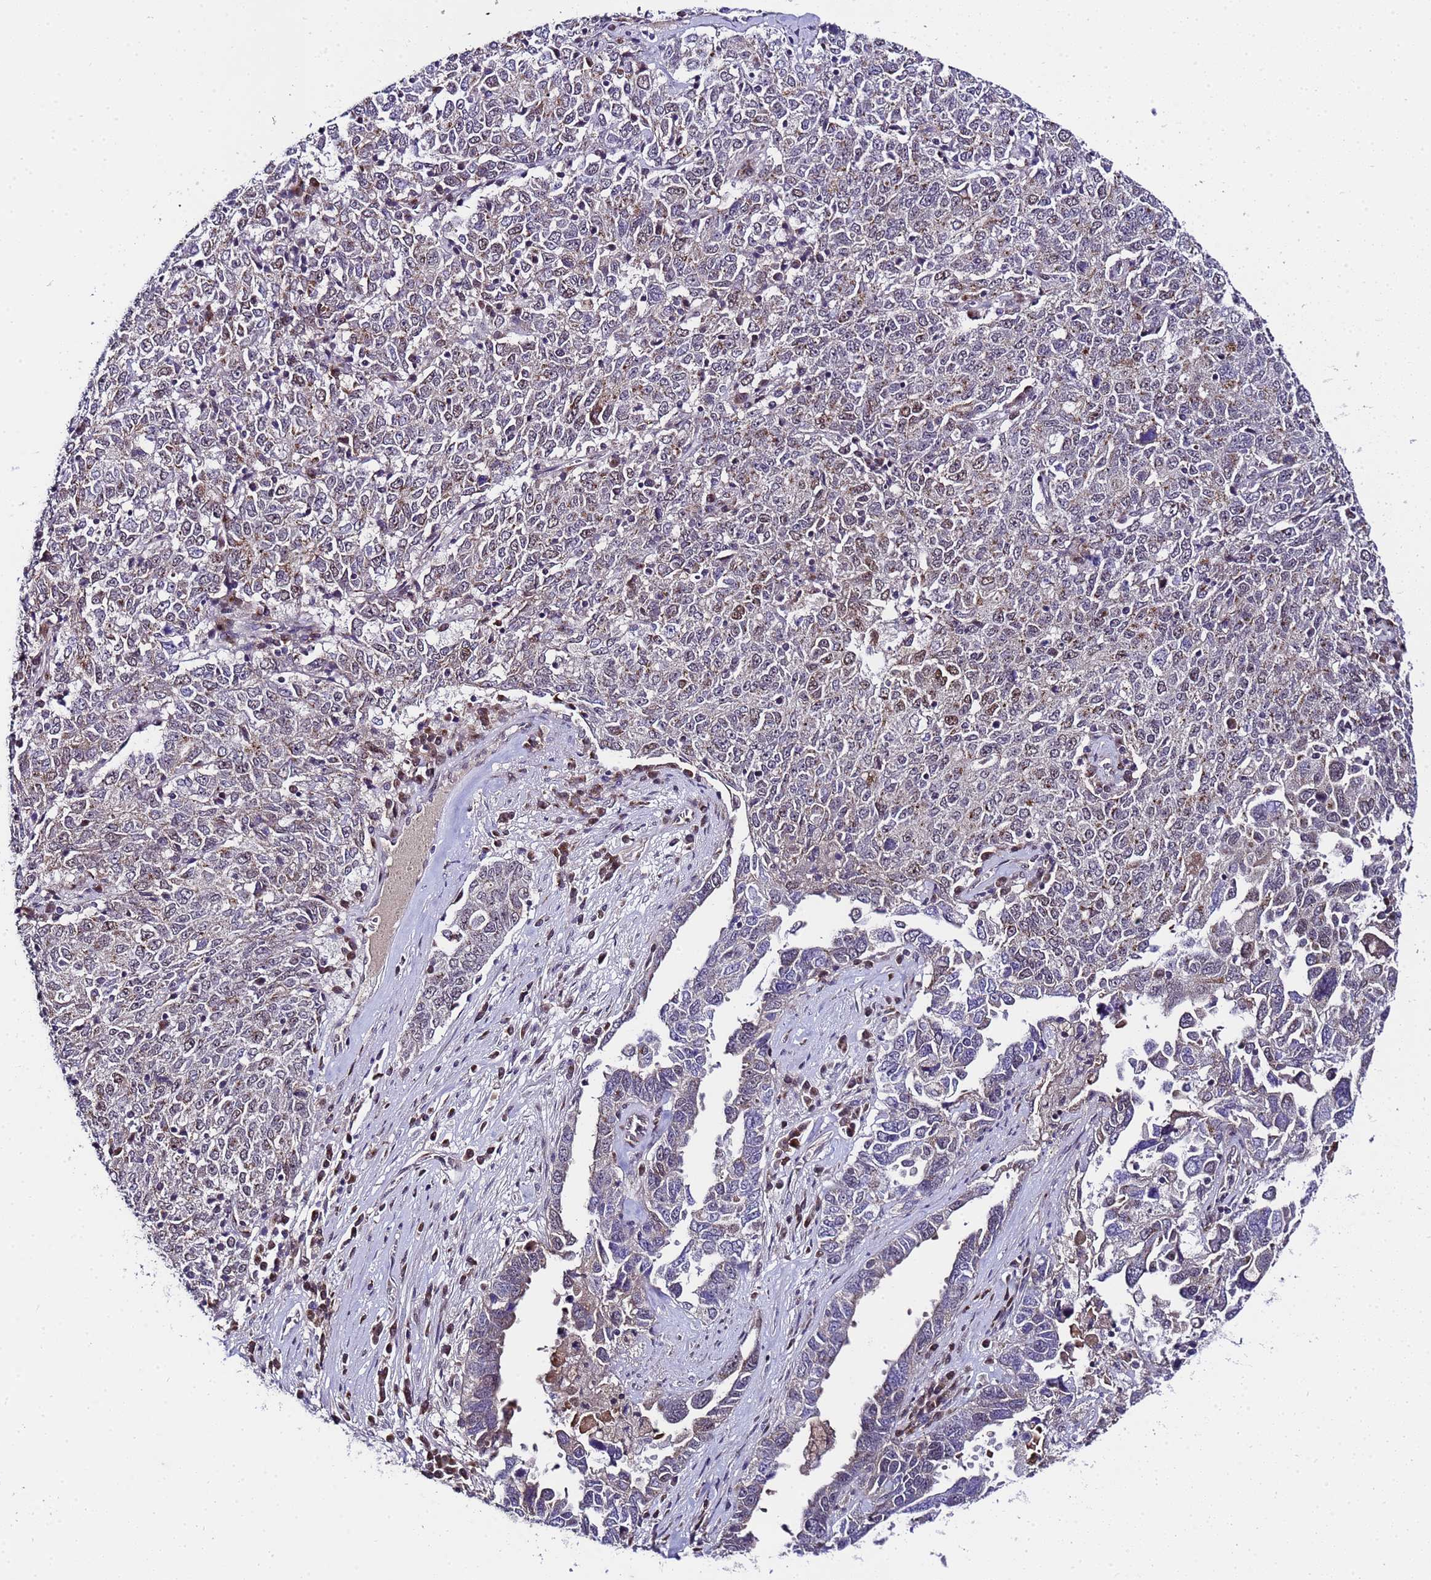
{"staining": {"intensity": "moderate", "quantity": "<25%", "location": "cytoplasmic/membranous,nuclear"}, "tissue": "ovarian cancer", "cell_type": "Tumor cells", "image_type": "cancer", "snomed": [{"axis": "morphology", "description": "Carcinoma, endometroid"}, {"axis": "topography", "description": "Ovary"}], "caption": "Immunohistochemistry (DAB (3,3'-diaminobenzidine)) staining of ovarian endometroid carcinoma demonstrates moderate cytoplasmic/membranous and nuclear protein positivity in approximately <25% of tumor cells. The staining was performed using DAB to visualize the protein expression in brown, while the nuclei were stained in blue with hematoxylin (Magnification: 20x).", "gene": "C19orf47", "patient": {"sex": "female", "age": 62}}